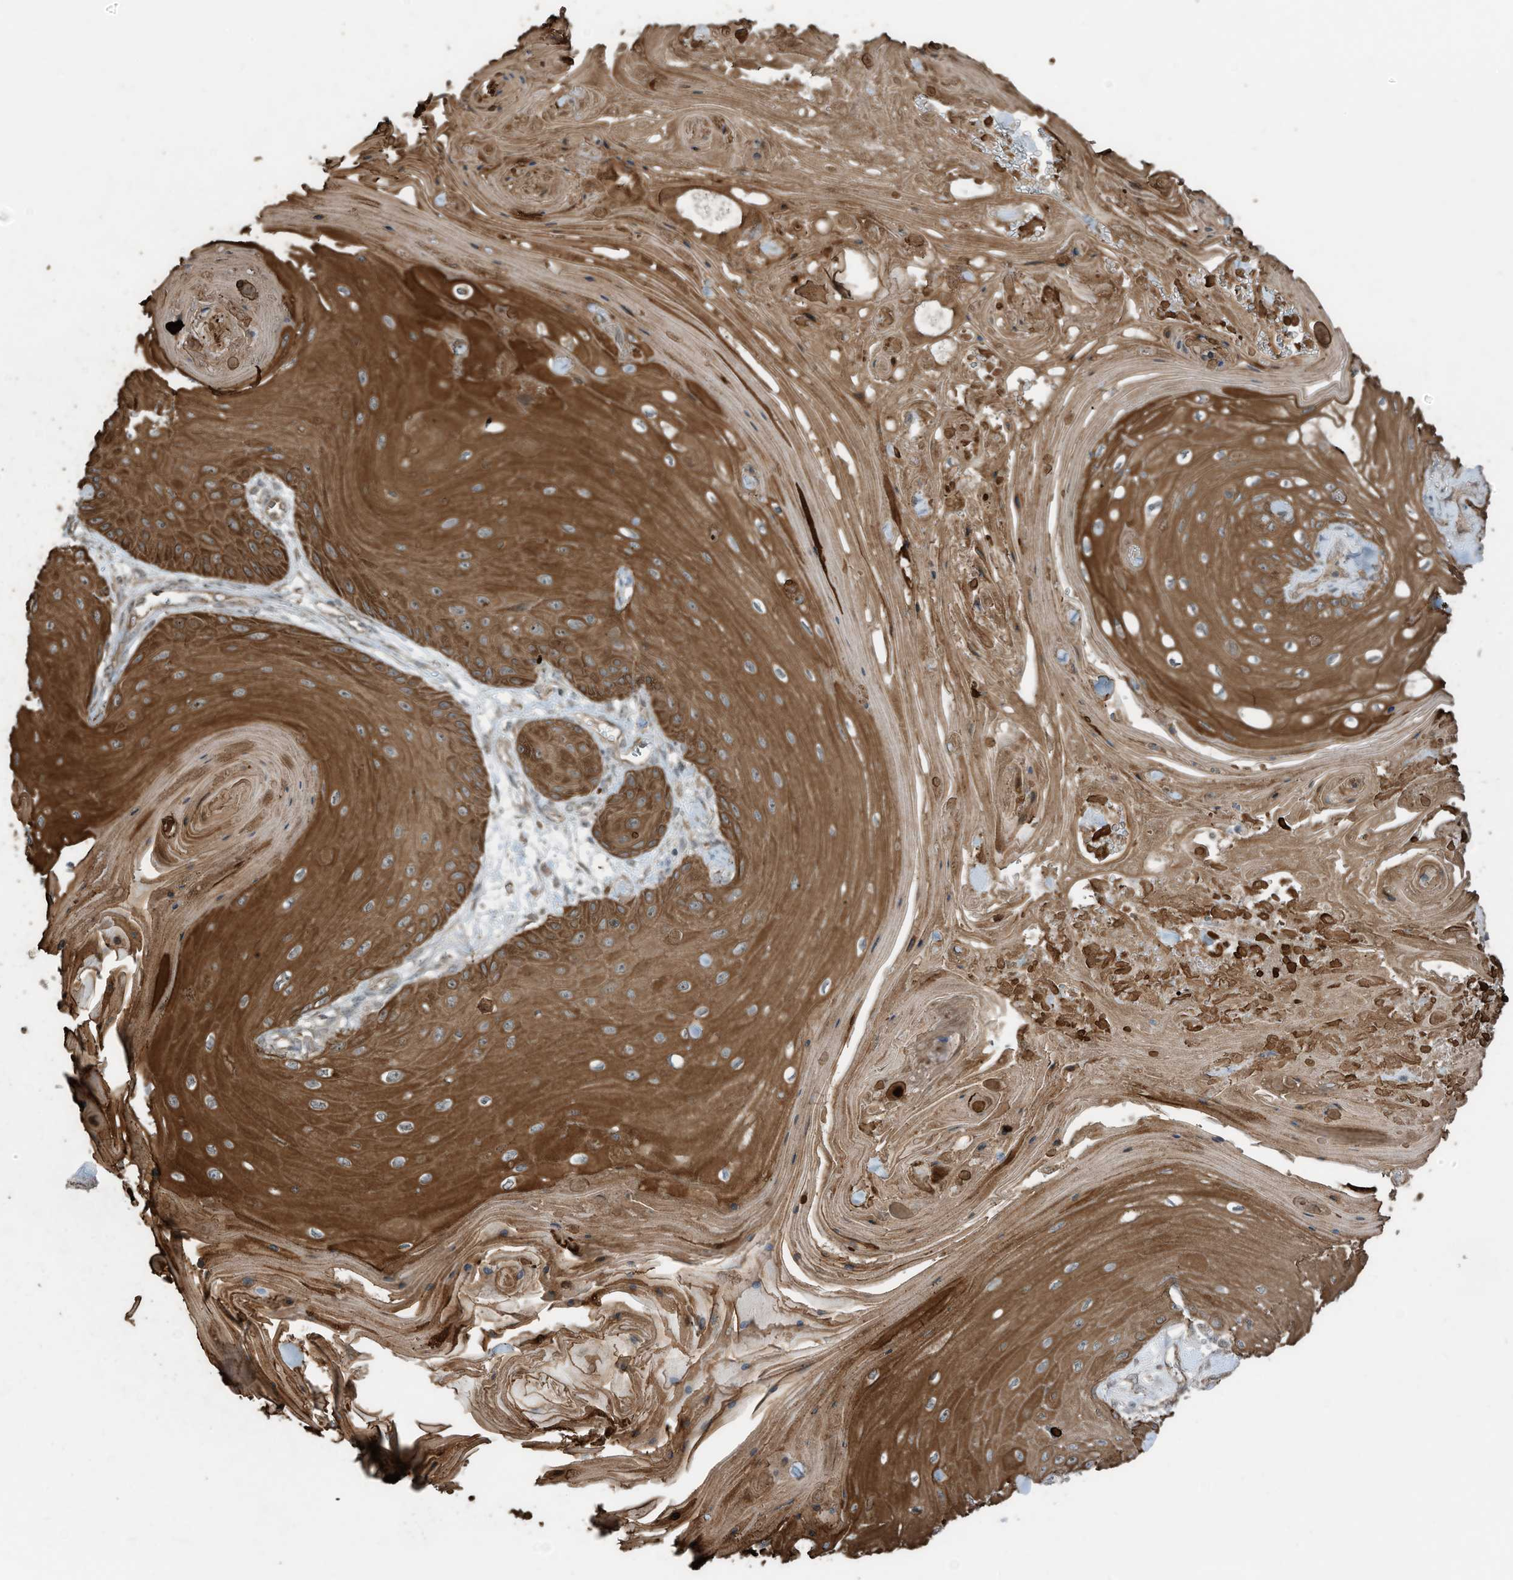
{"staining": {"intensity": "strong", "quantity": ">75%", "location": "cytoplasmic/membranous"}, "tissue": "skin cancer", "cell_type": "Tumor cells", "image_type": "cancer", "snomed": [{"axis": "morphology", "description": "Squamous cell carcinoma, NOS"}, {"axis": "topography", "description": "Skin"}], "caption": "High-power microscopy captured an immunohistochemistry photomicrograph of skin cancer (squamous cell carcinoma), revealing strong cytoplasmic/membranous positivity in about >75% of tumor cells.", "gene": "ZNF653", "patient": {"sex": "male", "age": 74}}